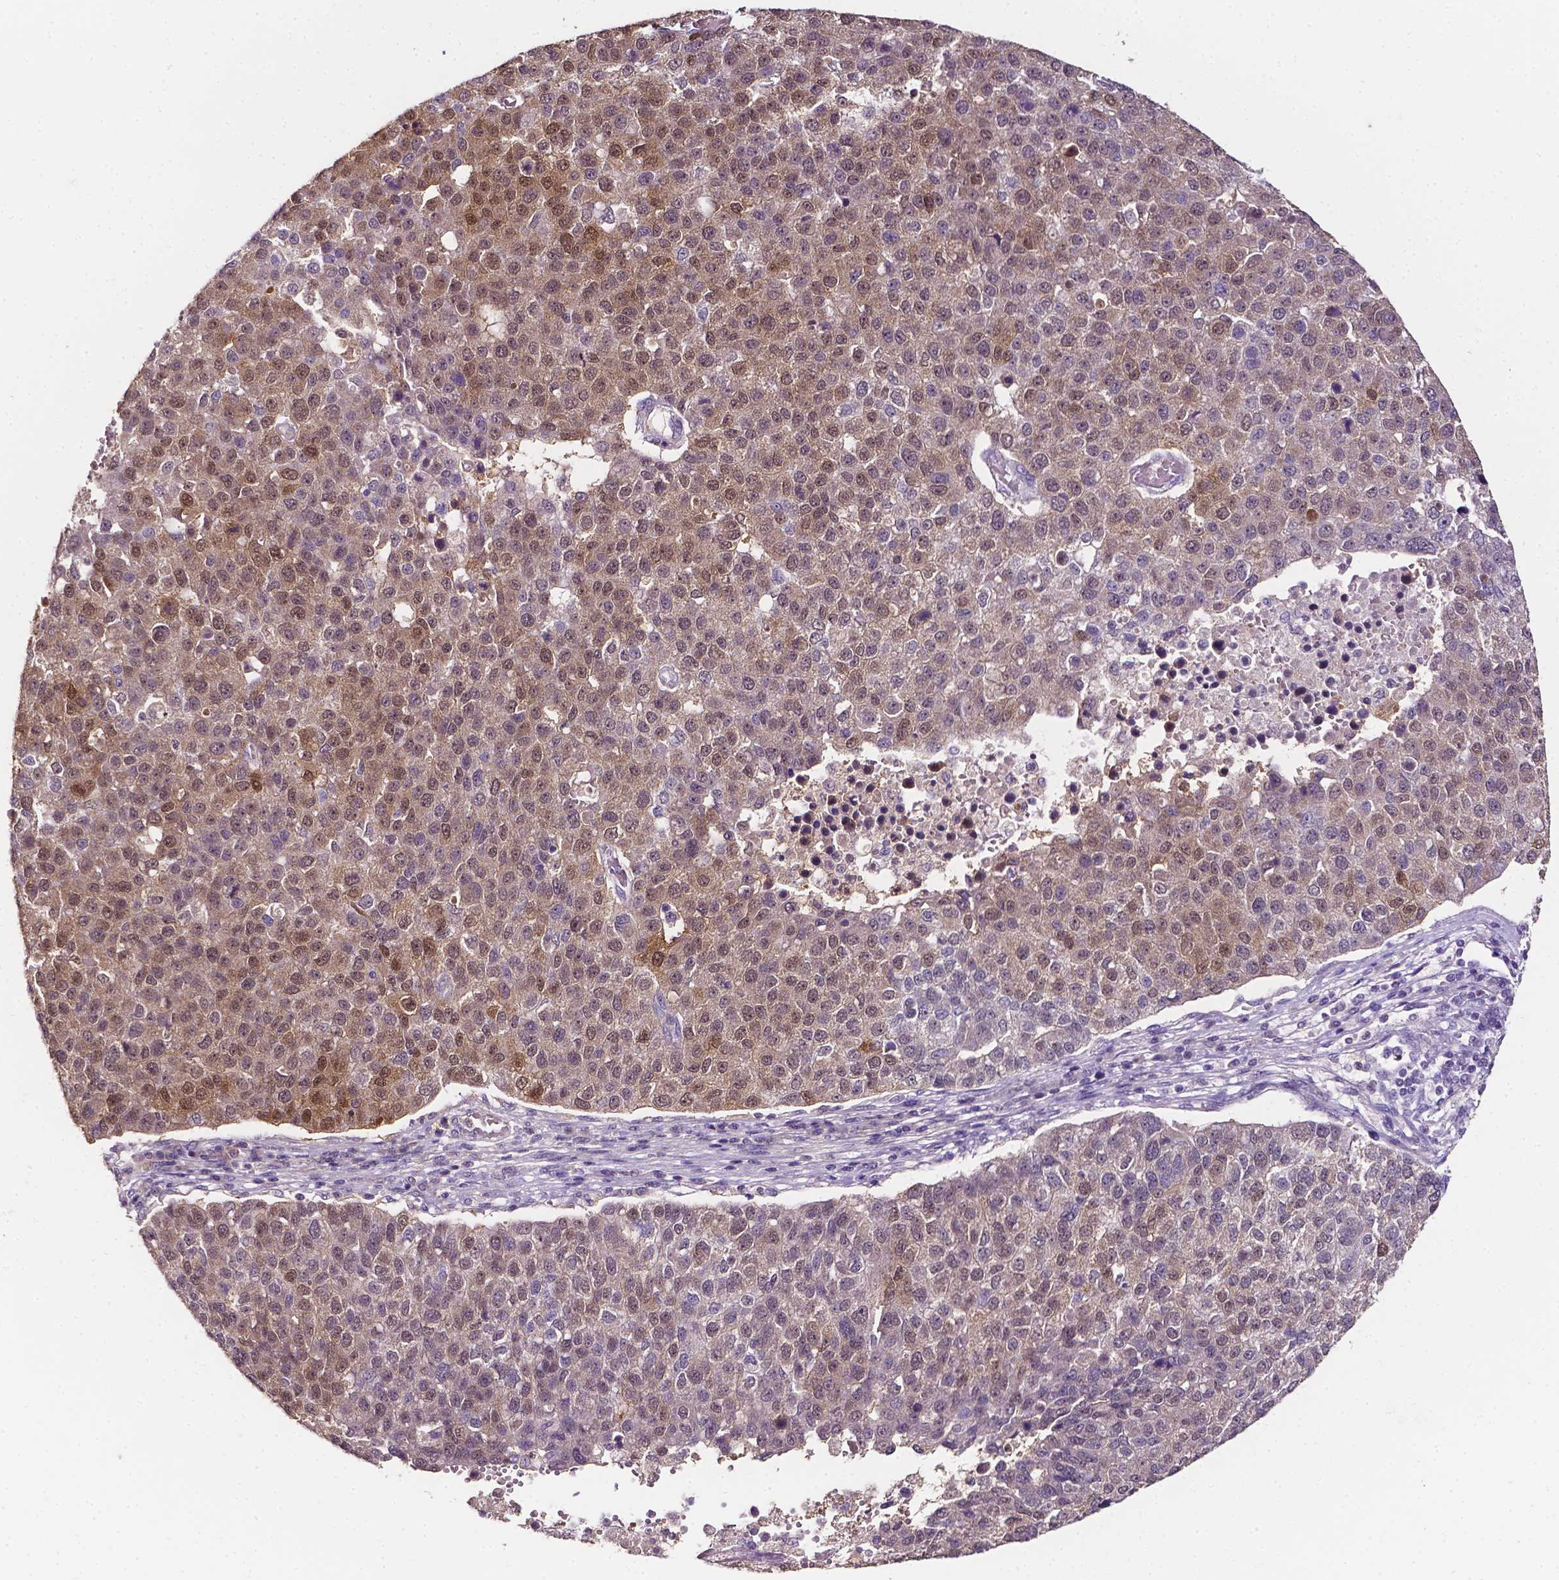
{"staining": {"intensity": "moderate", "quantity": ">75%", "location": "cytoplasmic/membranous,nuclear"}, "tissue": "pancreatic cancer", "cell_type": "Tumor cells", "image_type": "cancer", "snomed": [{"axis": "morphology", "description": "Adenocarcinoma, NOS"}, {"axis": "topography", "description": "Pancreas"}], "caption": "Protein expression analysis of pancreatic cancer (adenocarcinoma) displays moderate cytoplasmic/membranous and nuclear expression in approximately >75% of tumor cells.", "gene": "PSAT1", "patient": {"sex": "female", "age": 61}}